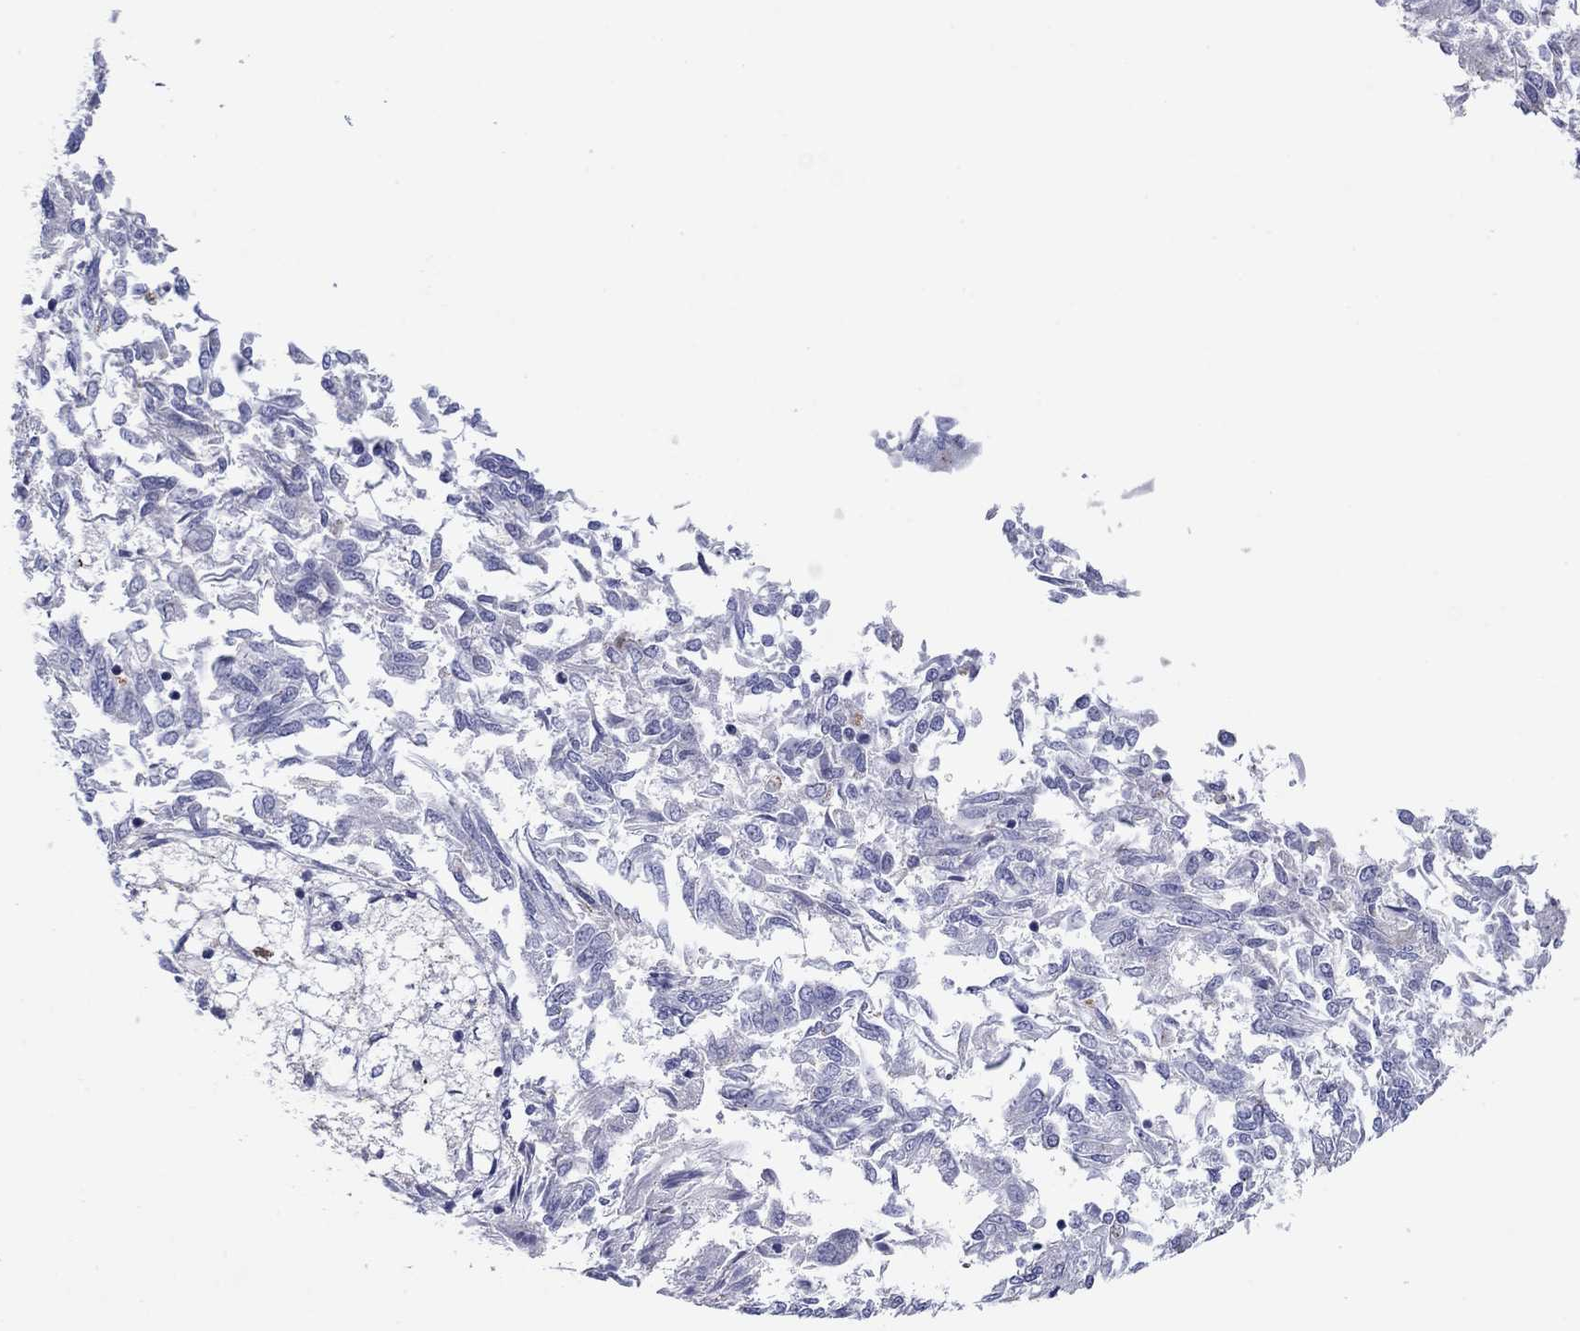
{"staining": {"intensity": "negative", "quantity": "none", "location": "none"}, "tissue": "endometrial cancer", "cell_type": "Tumor cells", "image_type": "cancer", "snomed": [{"axis": "morphology", "description": "Adenocarcinoma, NOS"}, {"axis": "topography", "description": "Endometrium"}], "caption": "High magnification brightfield microscopy of endometrial cancer stained with DAB (brown) and counterstained with hematoxylin (blue): tumor cells show no significant staining.", "gene": "TCFL5", "patient": {"sex": "female", "age": 58}}